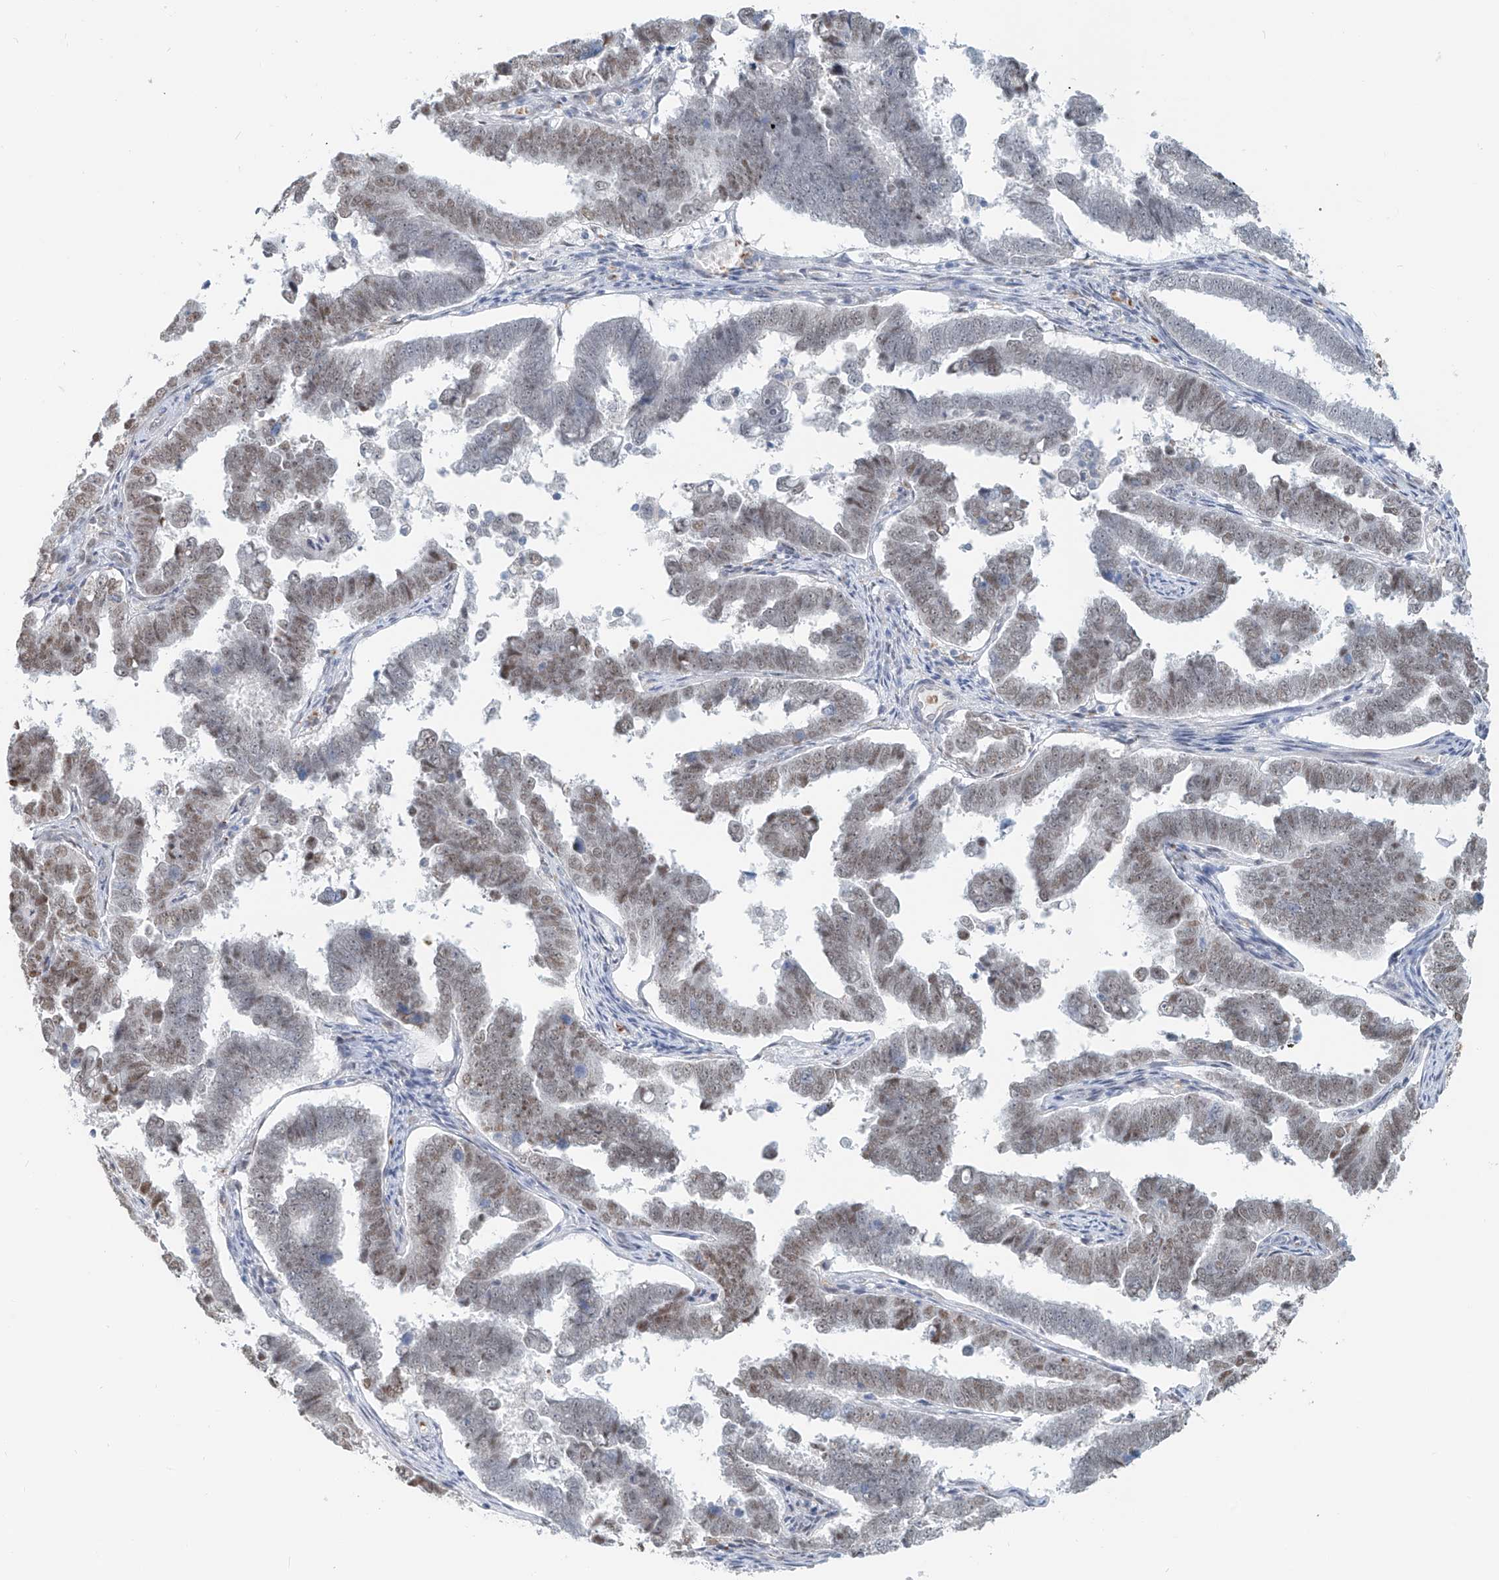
{"staining": {"intensity": "moderate", "quantity": "25%-75%", "location": "nuclear"}, "tissue": "endometrial cancer", "cell_type": "Tumor cells", "image_type": "cancer", "snomed": [{"axis": "morphology", "description": "Adenocarcinoma, NOS"}, {"axis": "topography", "description": "Endometrium"}], "caption": "About 25%-75% of tumor cells in human adenocarcinoma (endometrial) display moderate nuclear protein expression as visualized by brown immunohistochemical staining.", "gene": "SASH1", "patient": {"sex": "female", "age": 75}}